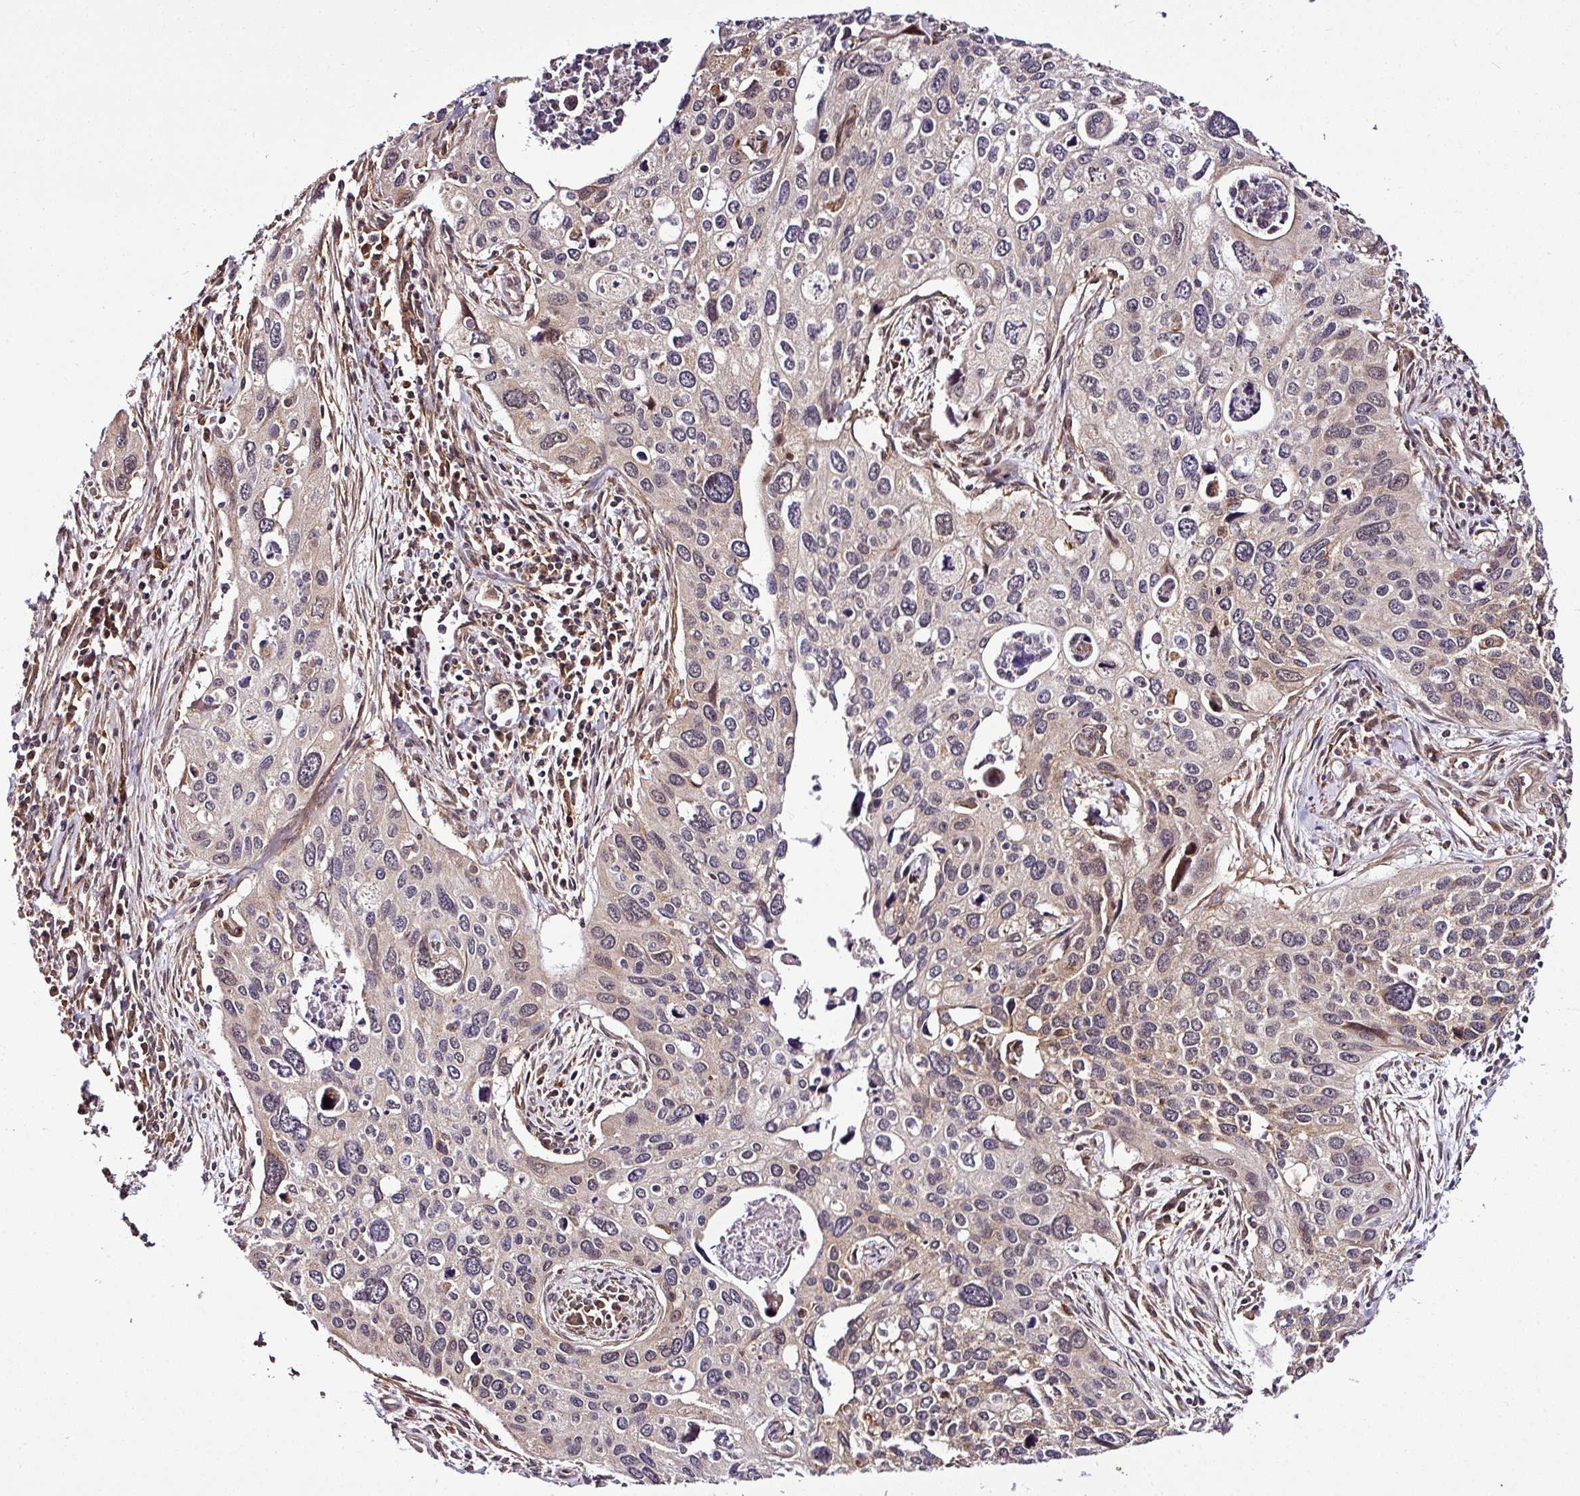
{"staining": {"intensity": "weak", "quantity": "<25%", "location": "cytoplasmic/membranous,nuclear"}, "tissue": "cervical cancer", "cell_type": "Tumor cells", "image_type": "cancer", "snomed": [{"axis": "morphology", "description": "Squamous cell carcinoma, NOS"}, {"axis": "topography", "description": "Cervix"}], "caption": "Protein analysis of cervical cancer displays no significant staining in tumor cells. (DAB (3,3'-diaminobenzidine) immunohistochemistry (IHC), high magnification).", "gene": "FAM153A", "patient": {"sex": "female", "age": 55}}